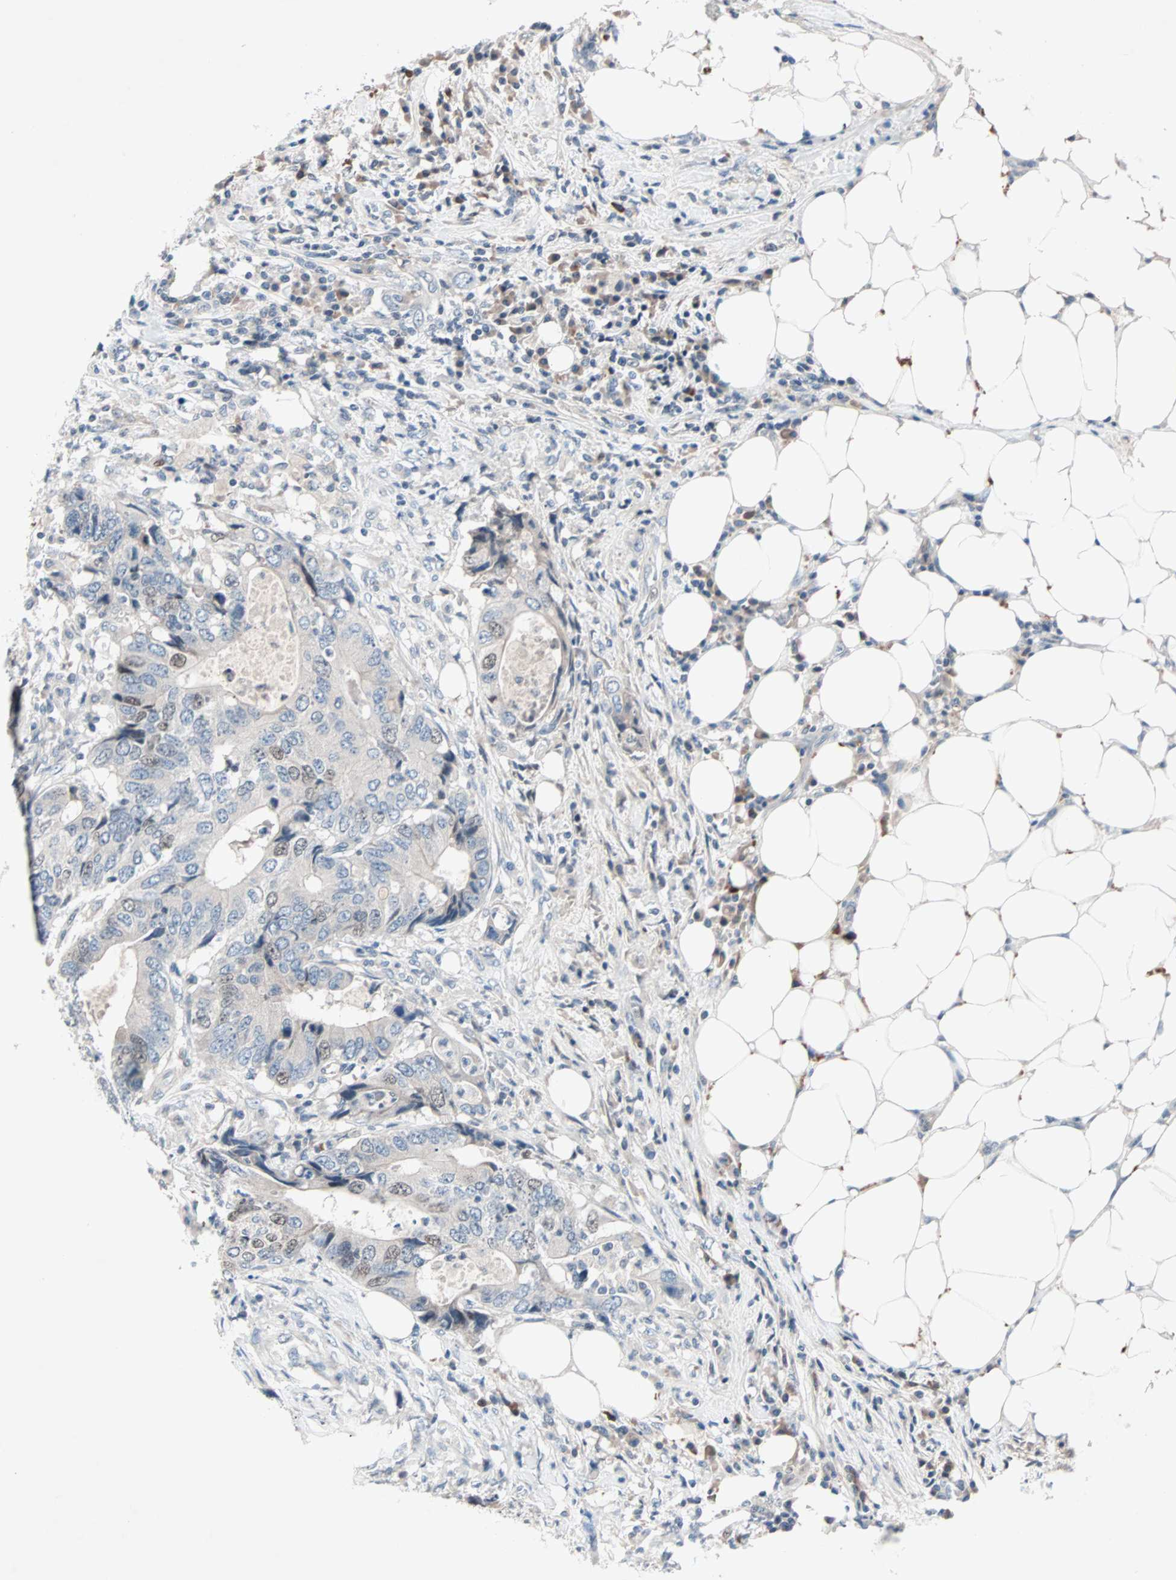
{"staining": {"intensity": "moderate", "quantity": "<25%", "location": "nuclear"}, "tissue": "colorectal cancer", "cell_type": "Tumor cells", "image_type": "cancer", "snomed": [{"axis": "morphology", "description": "Adenocarcinoma, NOS"}, {"axis": "topography", "description": "Colon"}], "caption": "An image showing moderate nuclear expression in about <25% of tumor cells in colorectal cancer, as visualized by brown immunohistochemical staining.", "gene": "CCNE2", "patient": {"sex": "male", "age": 71}}